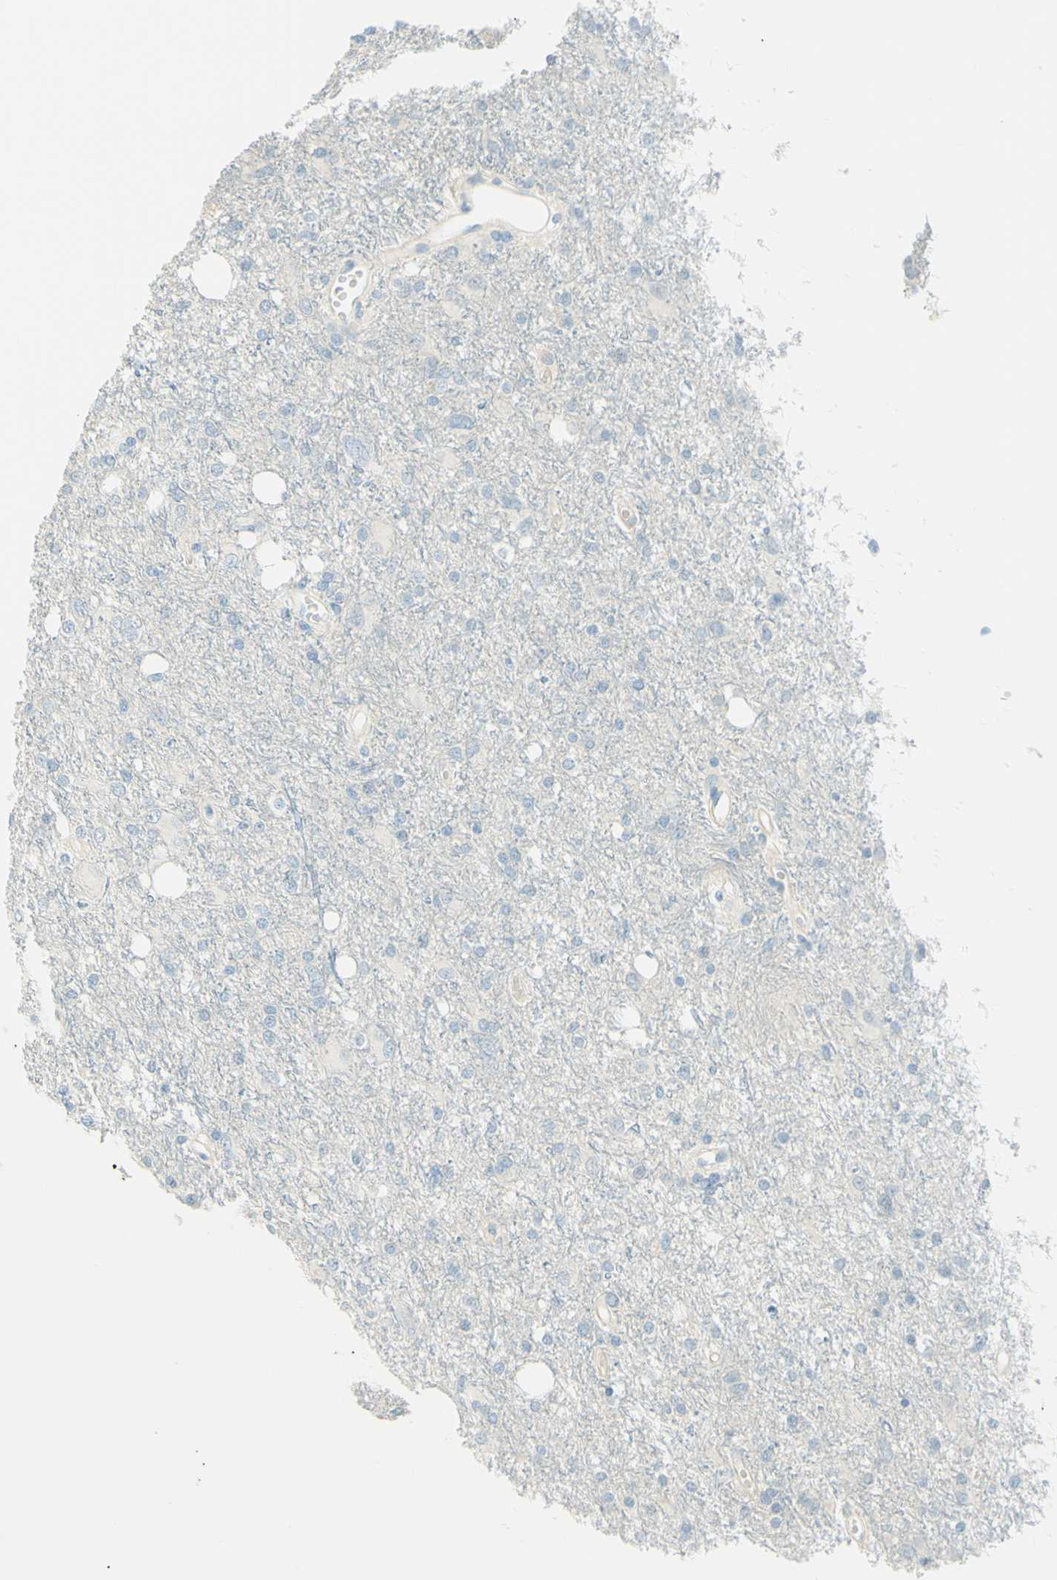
{"staining": {"intensity": "negative", "quantity": "none", "location": "none"}, "tissue": "glioma", "cell_type": "Tumor cells", "image_type": "cancer", "snomed": [{"axis": "morphology", "description": "Glioma, malignant, High grade"}, {"axis": "topography", "description": "Brain"}], "caption": "Immunohistochemical staining of glioma shows no significant staining in tumor cells.", "gene": "TMEM132D", "patient": {"sex": "female", "age": 59}}